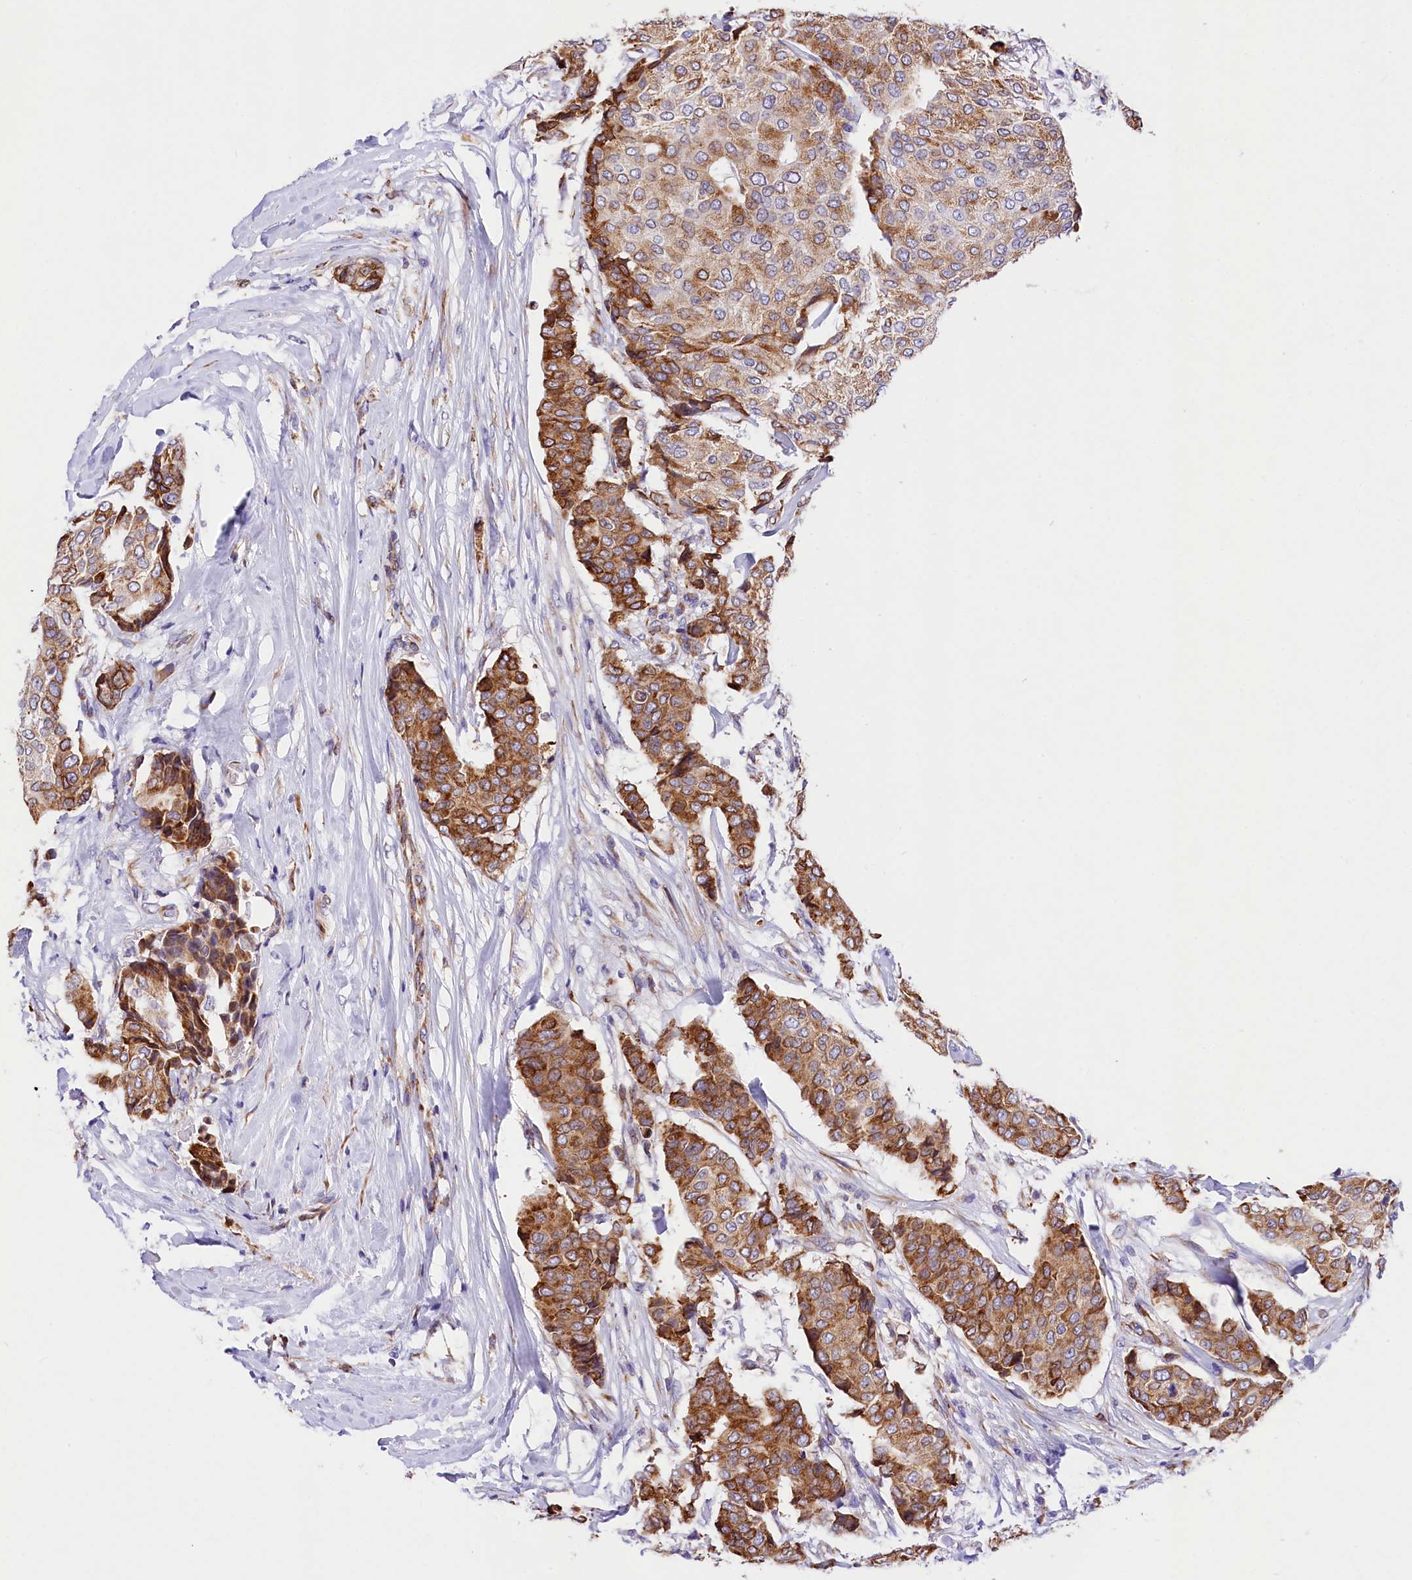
{"staining": {"intensity": "moderate", "quantity": ">75%", "location": "cytoplasmic/membranous"}, "tissue": "breast cancer", "cell_type": "Tumor cells", "image_type": "cancer", "snomed": [{"axis": "morphology", "description": "Duct carcinoma"}, {"axis": "topography", "description": "Breast"}], "caption": "Breast cancer stained with a brown dye reveals moderate cytoplasmic/membranous positive staining in about >75% of tumor cells.", "gene": "ITGA1", "patient": {"sex": "female", "age": 75}}